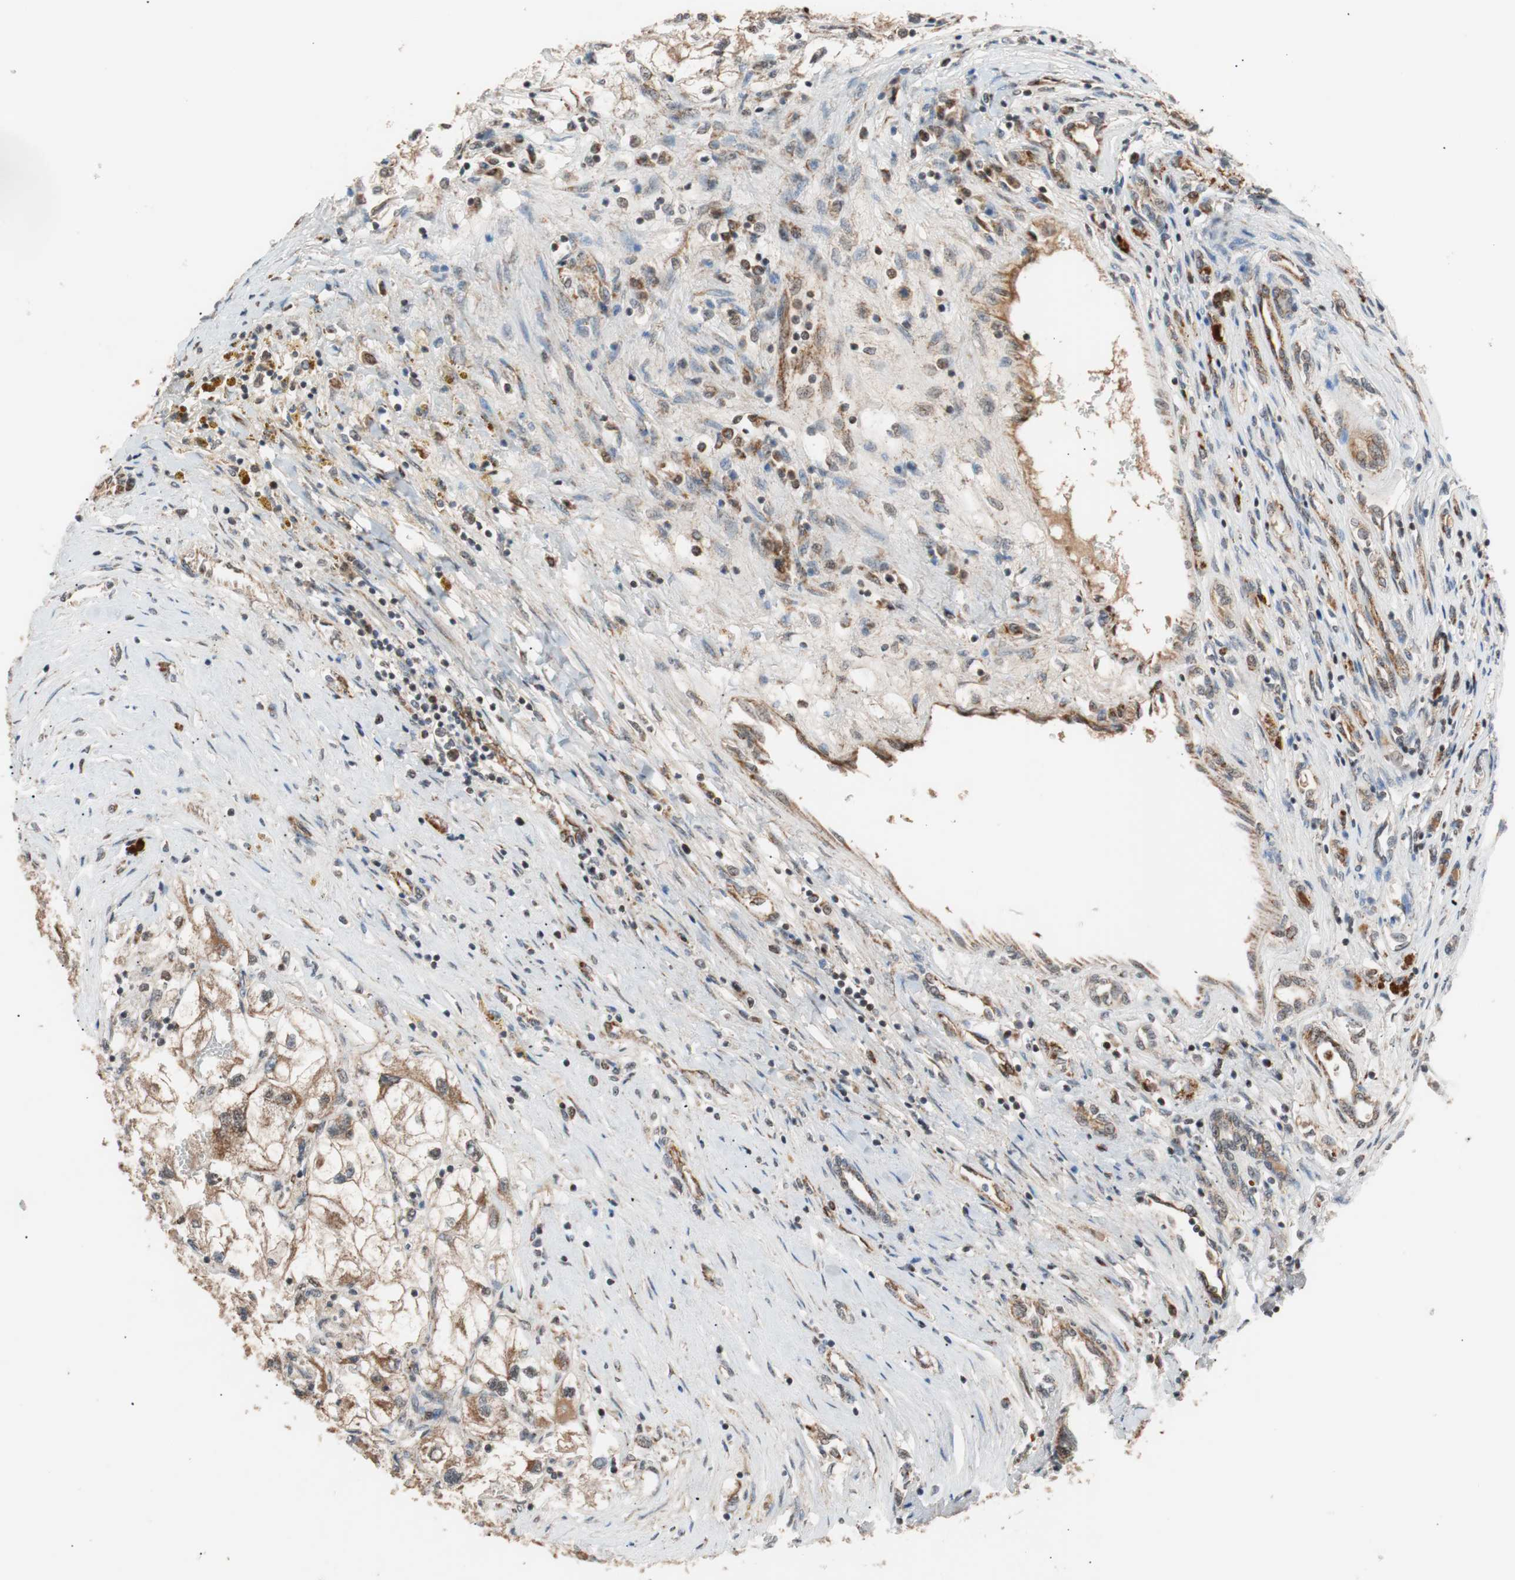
{"staining": {"intensity": "moderate", "quantity": ">75%", "location": "cytoplasmic/membranous"}, "tissue": "renal cancer", "cell_type": "Tumor cells", "image_type": "cancer", "snomed": [{"axis": "morphology", "description": "Adenocarcinoma, NOS"}, {"axis": "topography", "description": "Kidney"}], "caption": "A histopathology image showing moderate cytoplasmic/membranous staining in about >75% of tumor cells in renal cancer (adenocarcinoma), as visualized by brown immunohistochemical staining.", "gene": "PITRM1", "patient": {"sex": "female", "age": 70}}